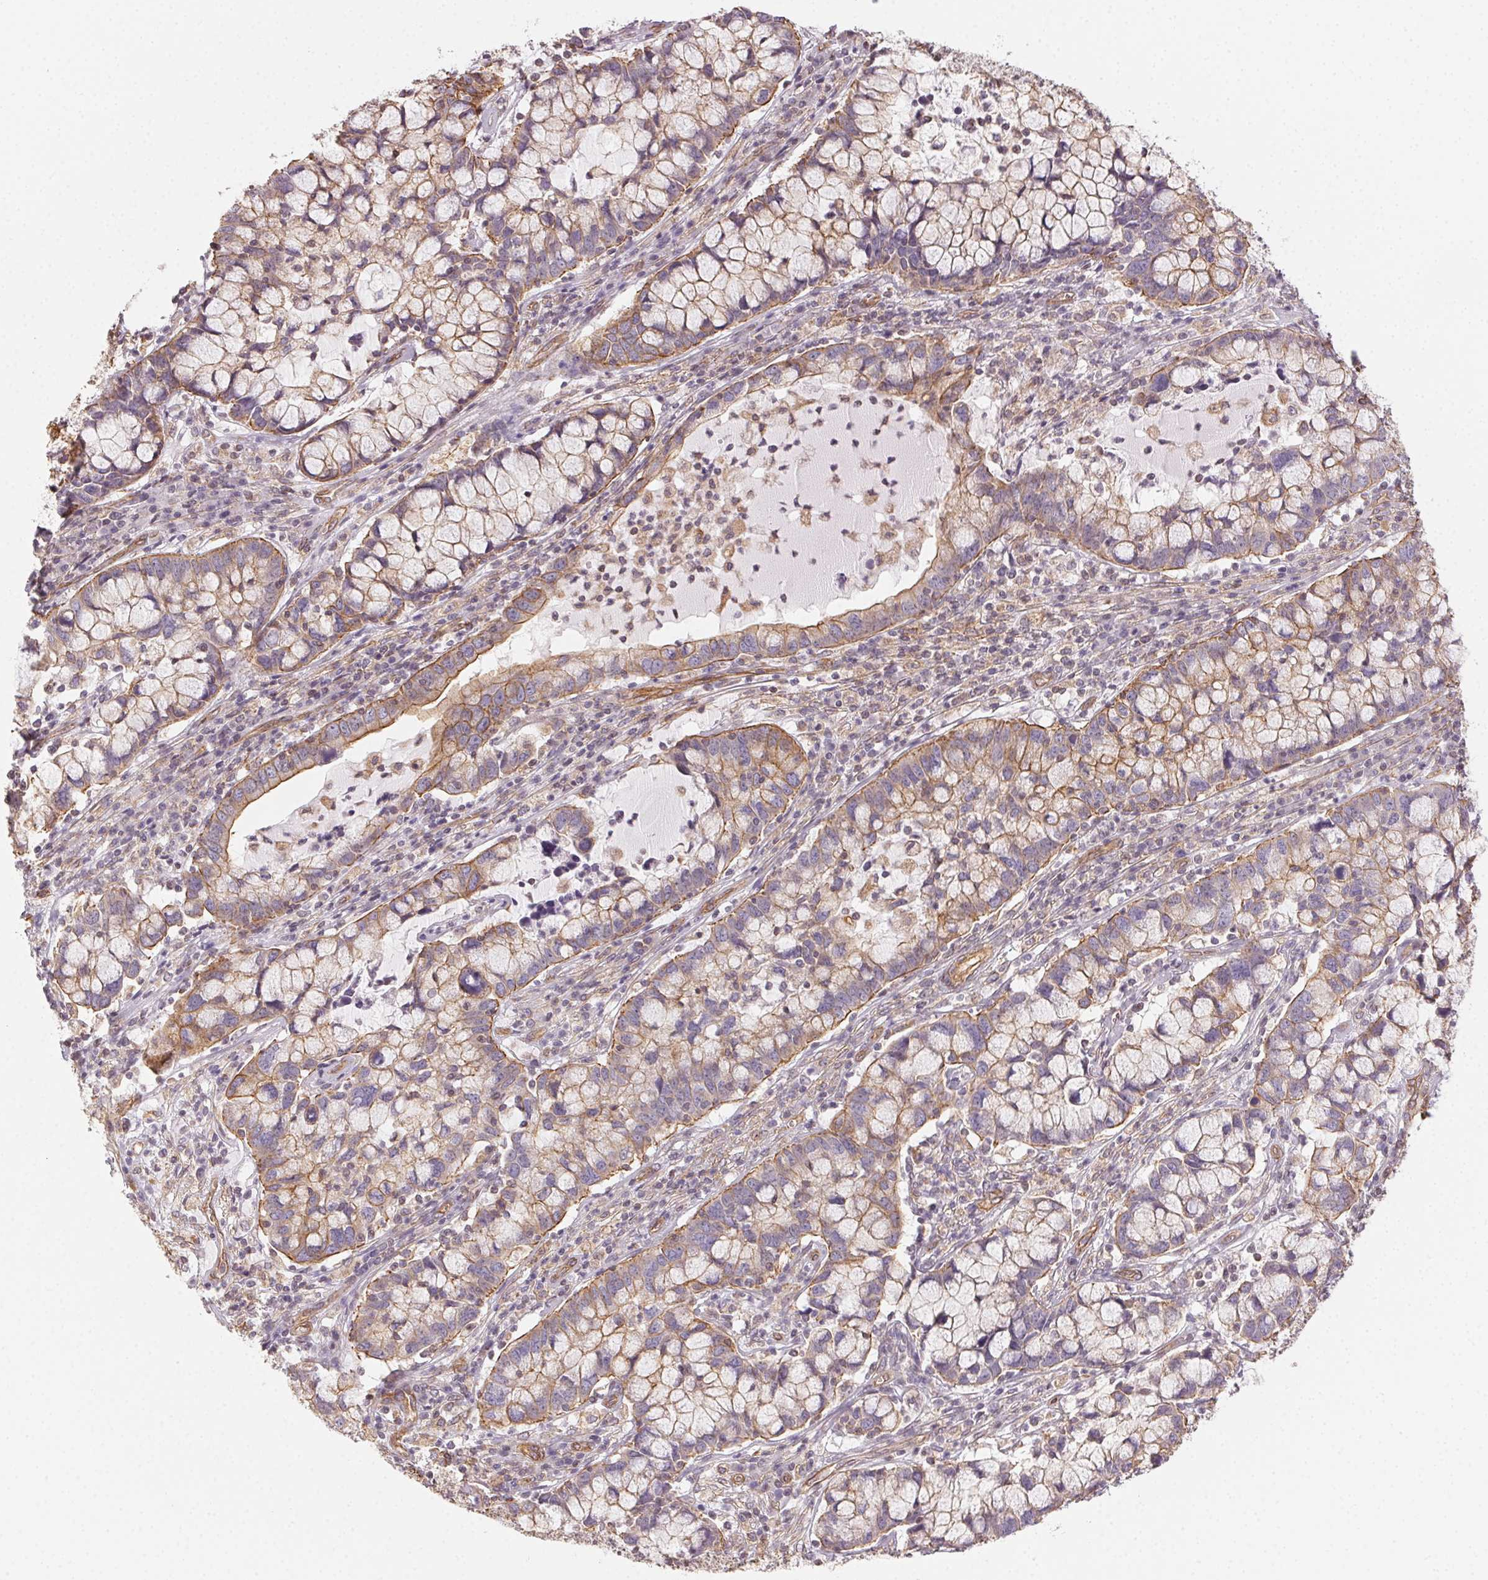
{"staining": {"intensity": "moderate", "quantity": ">75%", "location": "cytoplasmic/membranous"}, "tissue": "cervical cancer", "cell_type": "Tumor cells", "image_type": "cancer", "snomed": [{"axis": "morphology", "description": "Adenocarcinoma, NOS"}, {"axis": "topography", "description": "Cervix"}], "caption": "Protein staining demonstrates moderate cytoplasmic/membranous positivity in approximately >75% of tumor cells in cervical adenocarcinoma. (DAB (3,3'-diaminobenzidine) IHC with brightfield microscopy, high magnification).", "gene": "PLA2G4F", "patient": {"sex": "female", "age": 40}}